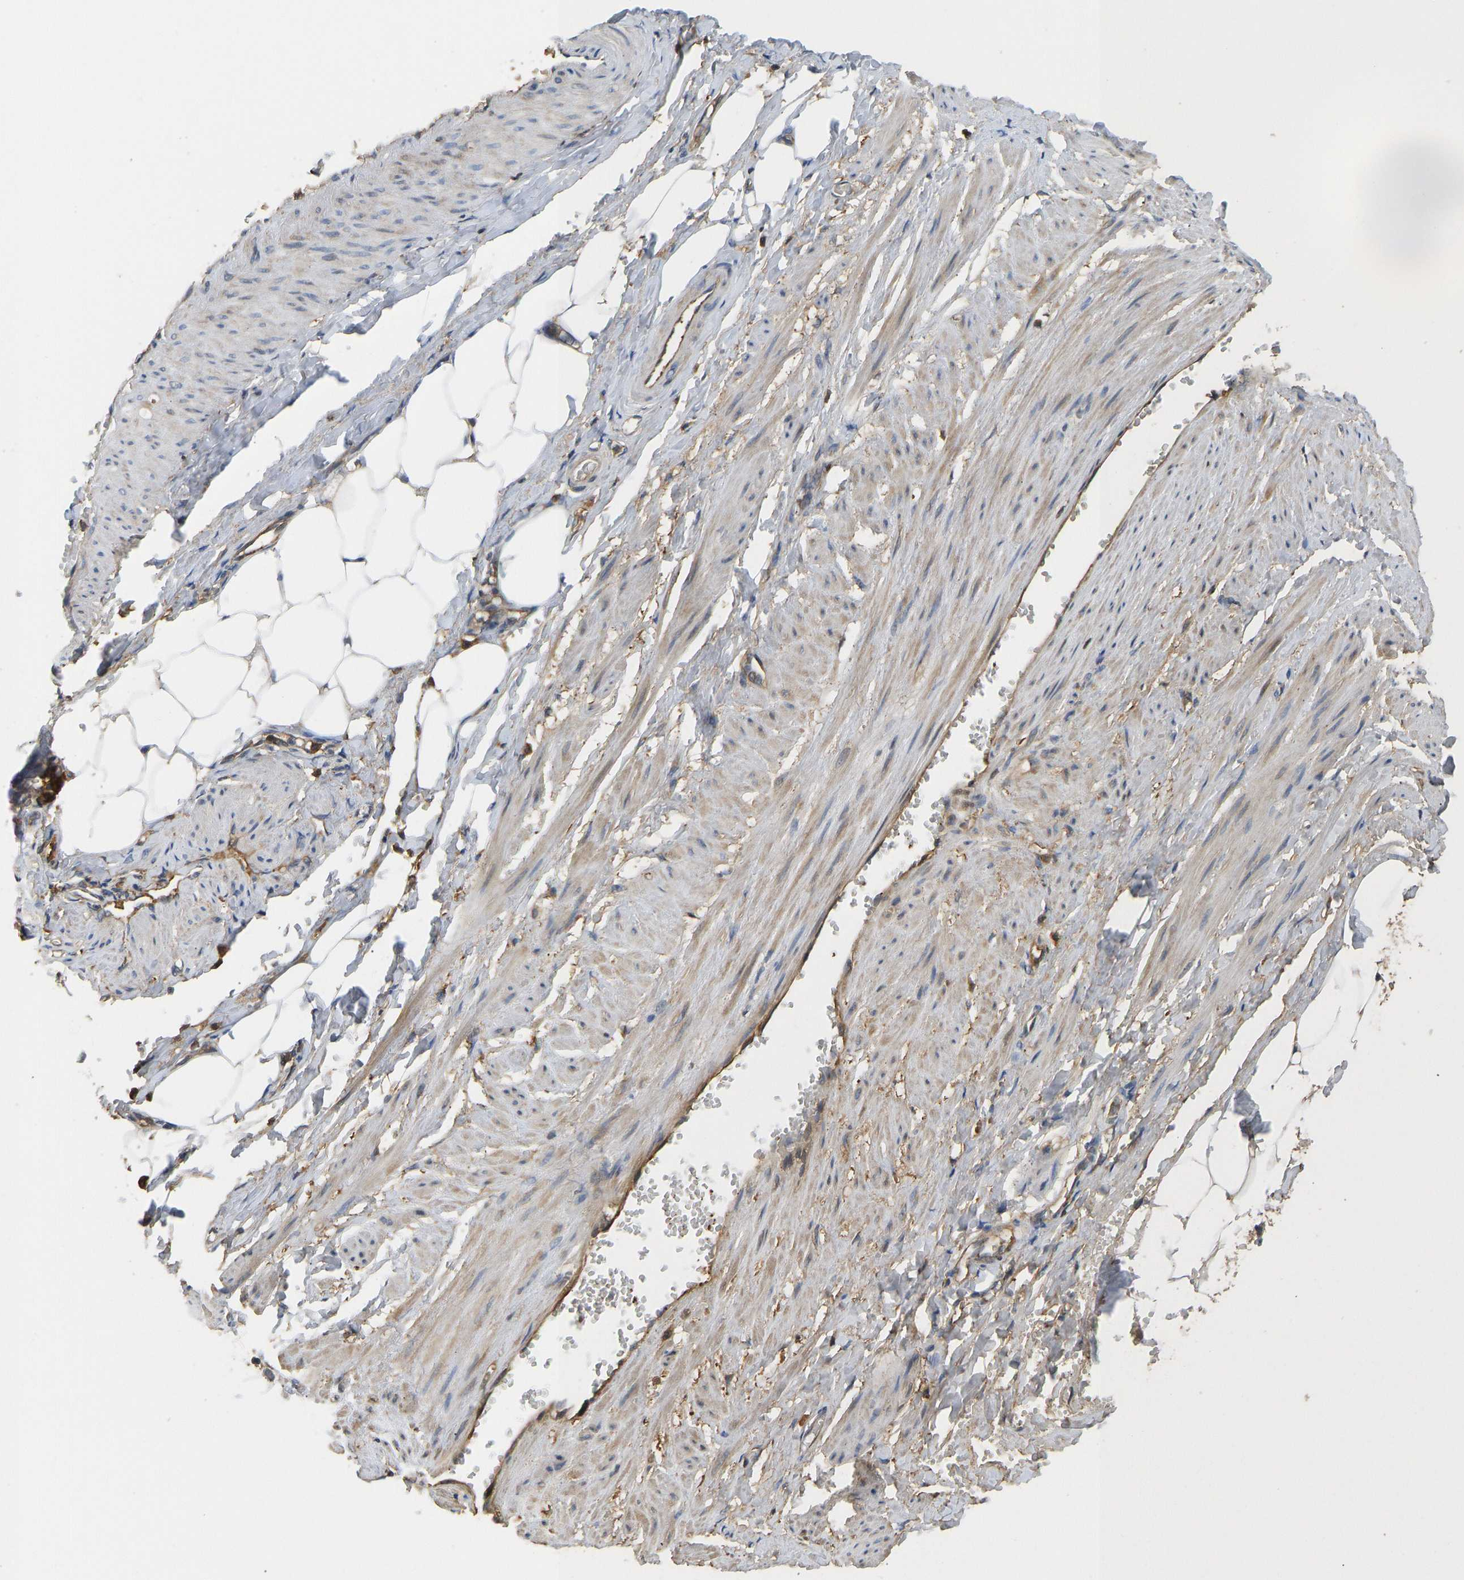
{"staining": {"intensity": "moderate", "quantity": "25%-75%", "location": "cytoplasmic/membranous"}, "tissue": "adipose tissue", "cell_type": "Adipocytes", "image_type": "normal", "snomed": [{"axis": "morphology", "description": "Normal tissue, NOS"}, {"axis": "topography", "description": "Soft tissue"}, {"axis": "topography", "description": "Vascular tissue"}], "caption": "Protein staining of unremarkable adipose tissue exhibits moderate cytoplasmic/membranous staining in about 25%-75% of adipocytes. Nuclei are stained in blue.", "gene": "VCPKMT", "patient": {"sex": "female", "age": 35}}